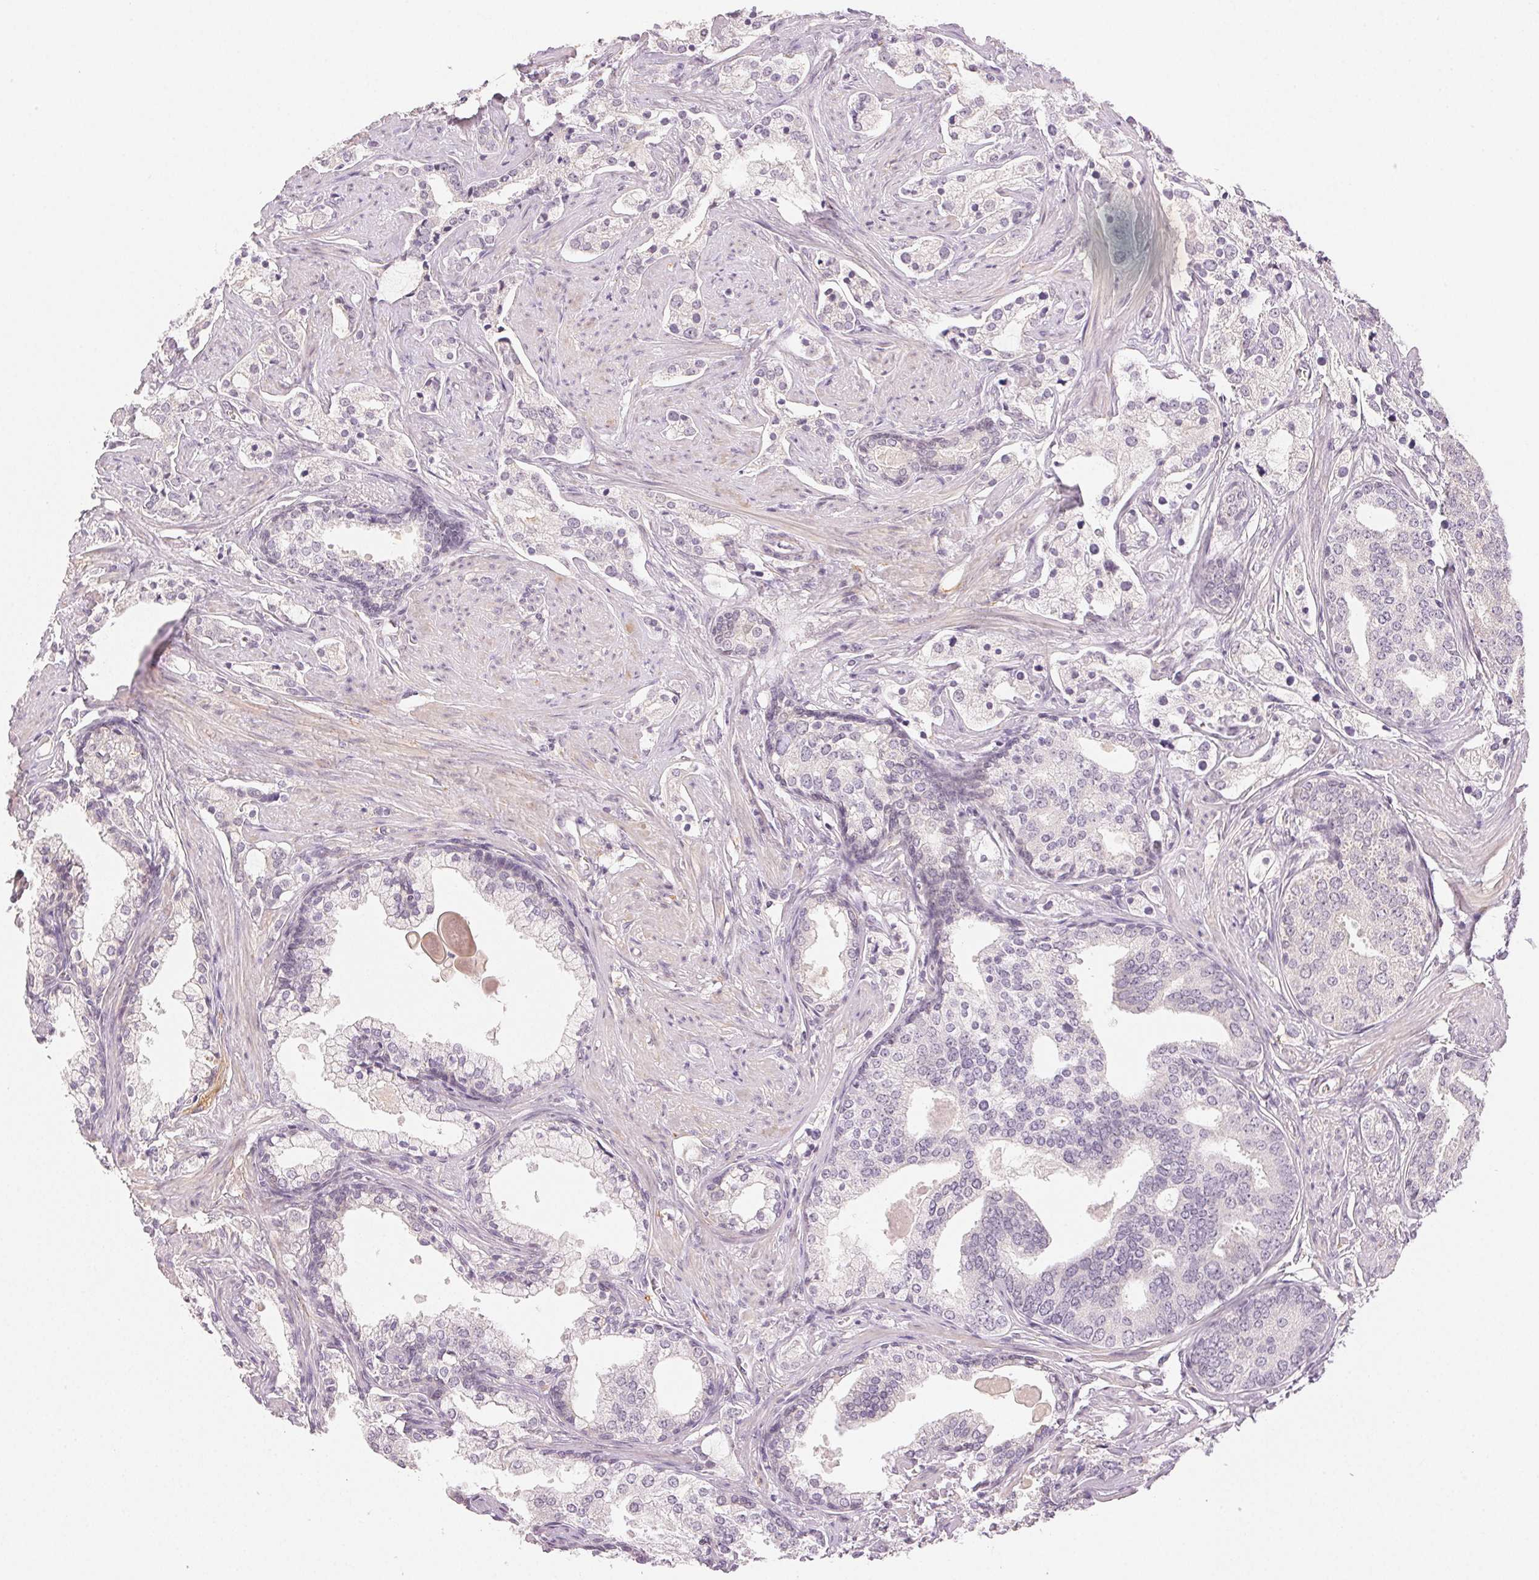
{"staining": {"intensity": "negative", "quantity": "none", "location": "none"}, "tissue": "prostate cancer", "cell_type": "Tumor cells", "image_type": "cancer", "snomed": [{"axis": "morphology", "description": "Adenocarcinoma, Medium grade"}, {"axis": "topography", "description": "Prostate"}], "caption": "Image shows no protein expression in tumor cells of adenocarcinoma (medium-grade) (prostate) tissue.", "gene": "MAP1LC3A", "patient": {"sex": "male", "age": 57}}